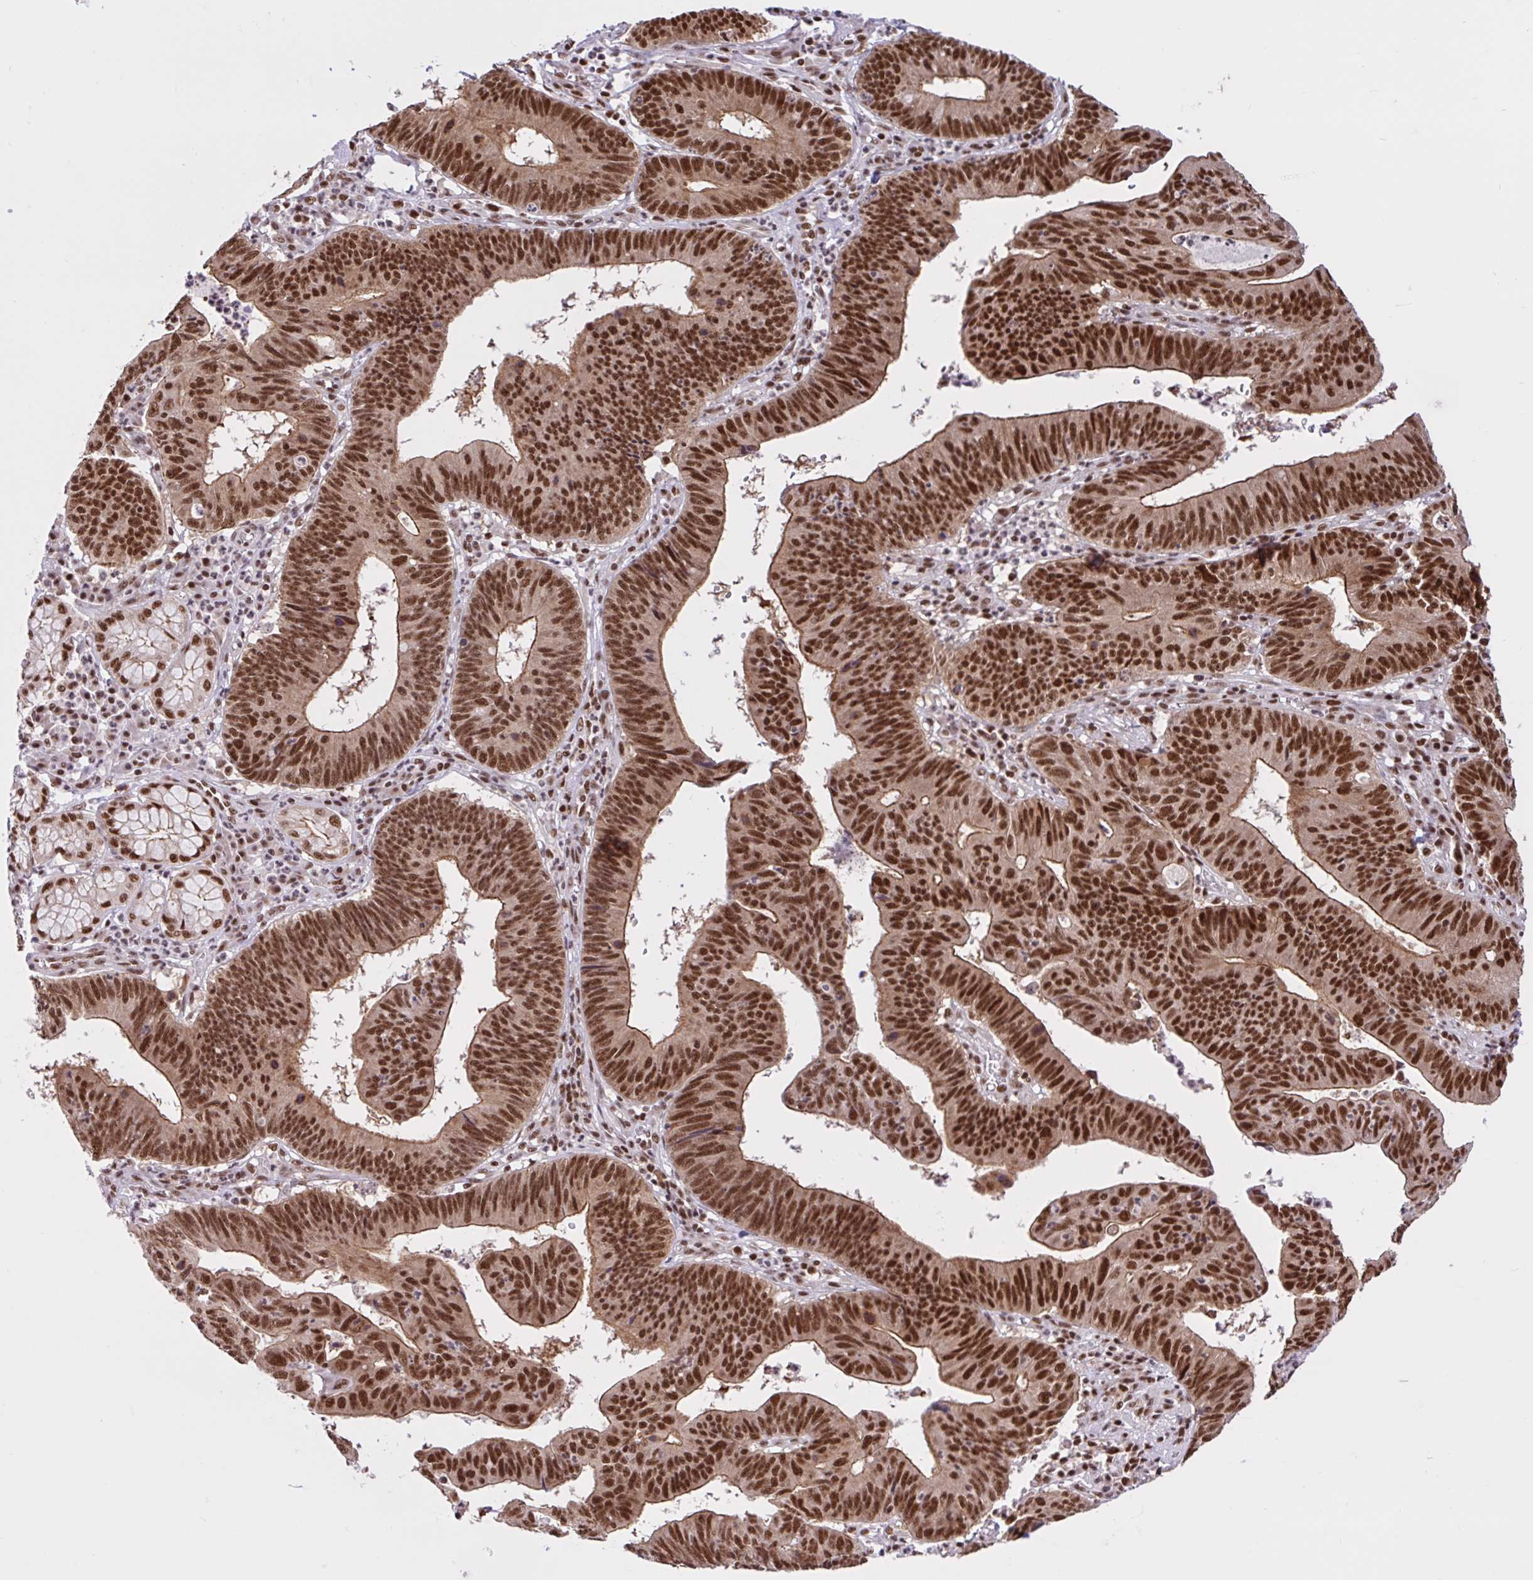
{"staining": {"intensity": "strong", "quantity": ">75%", "location": "cytoplasmic/membranous,nuclear"}, "tissue": "stomach cancer", "cell_type": "Tumor cells", "image_type": "cancer", "snomed": [{"axis": "morphology", "description": "Adenocarcinoma, NOS"}, {"axis": "topography", "description": "Stomach"}], "caption": "Immunohistochemical staining of human stomach cancer displays high levels of strong cytoplasmic/membranous and nuclear positivity in approximately >75% of tumor cells.", "gene": "CCDC12", "patient": {"sex": "male", "age": 59}}